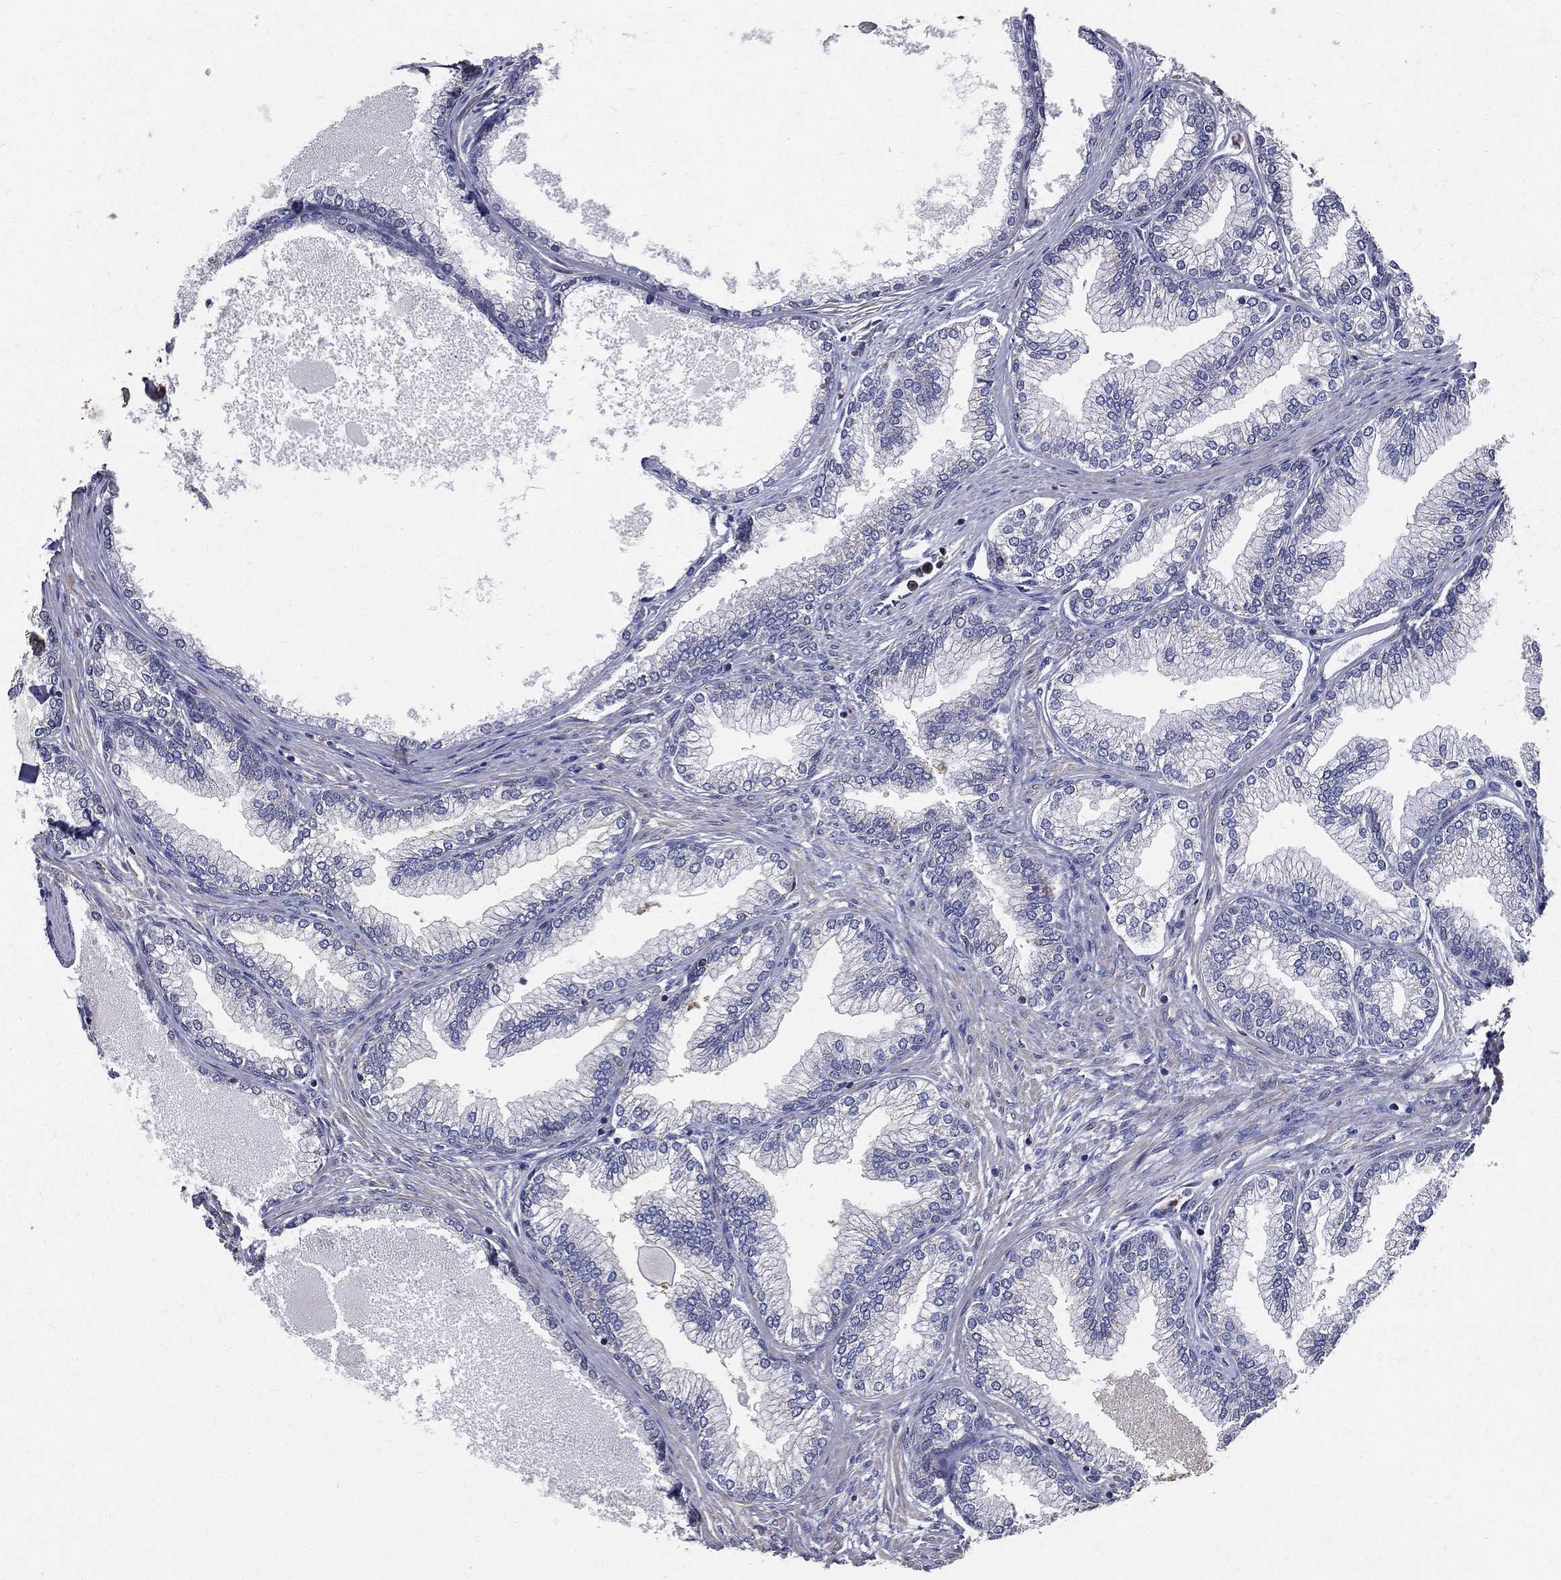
{"staining": {"intensity": "negative", "quantity": "none", "location": "none"}, "tissue": "prostate", "cell_type": "Glandular cells", "image_type": "normal", "snomed": [{"axis": "morphology", "description": "Normal tissue, NOS"}, {"axis": "topography", "description": "Prostate"}], "caption": "IHC of unremarkable prostate shows no staining in glandular cells.", "gene": "SERPINB2", "patient": {"sex": "male", "age": 72}}